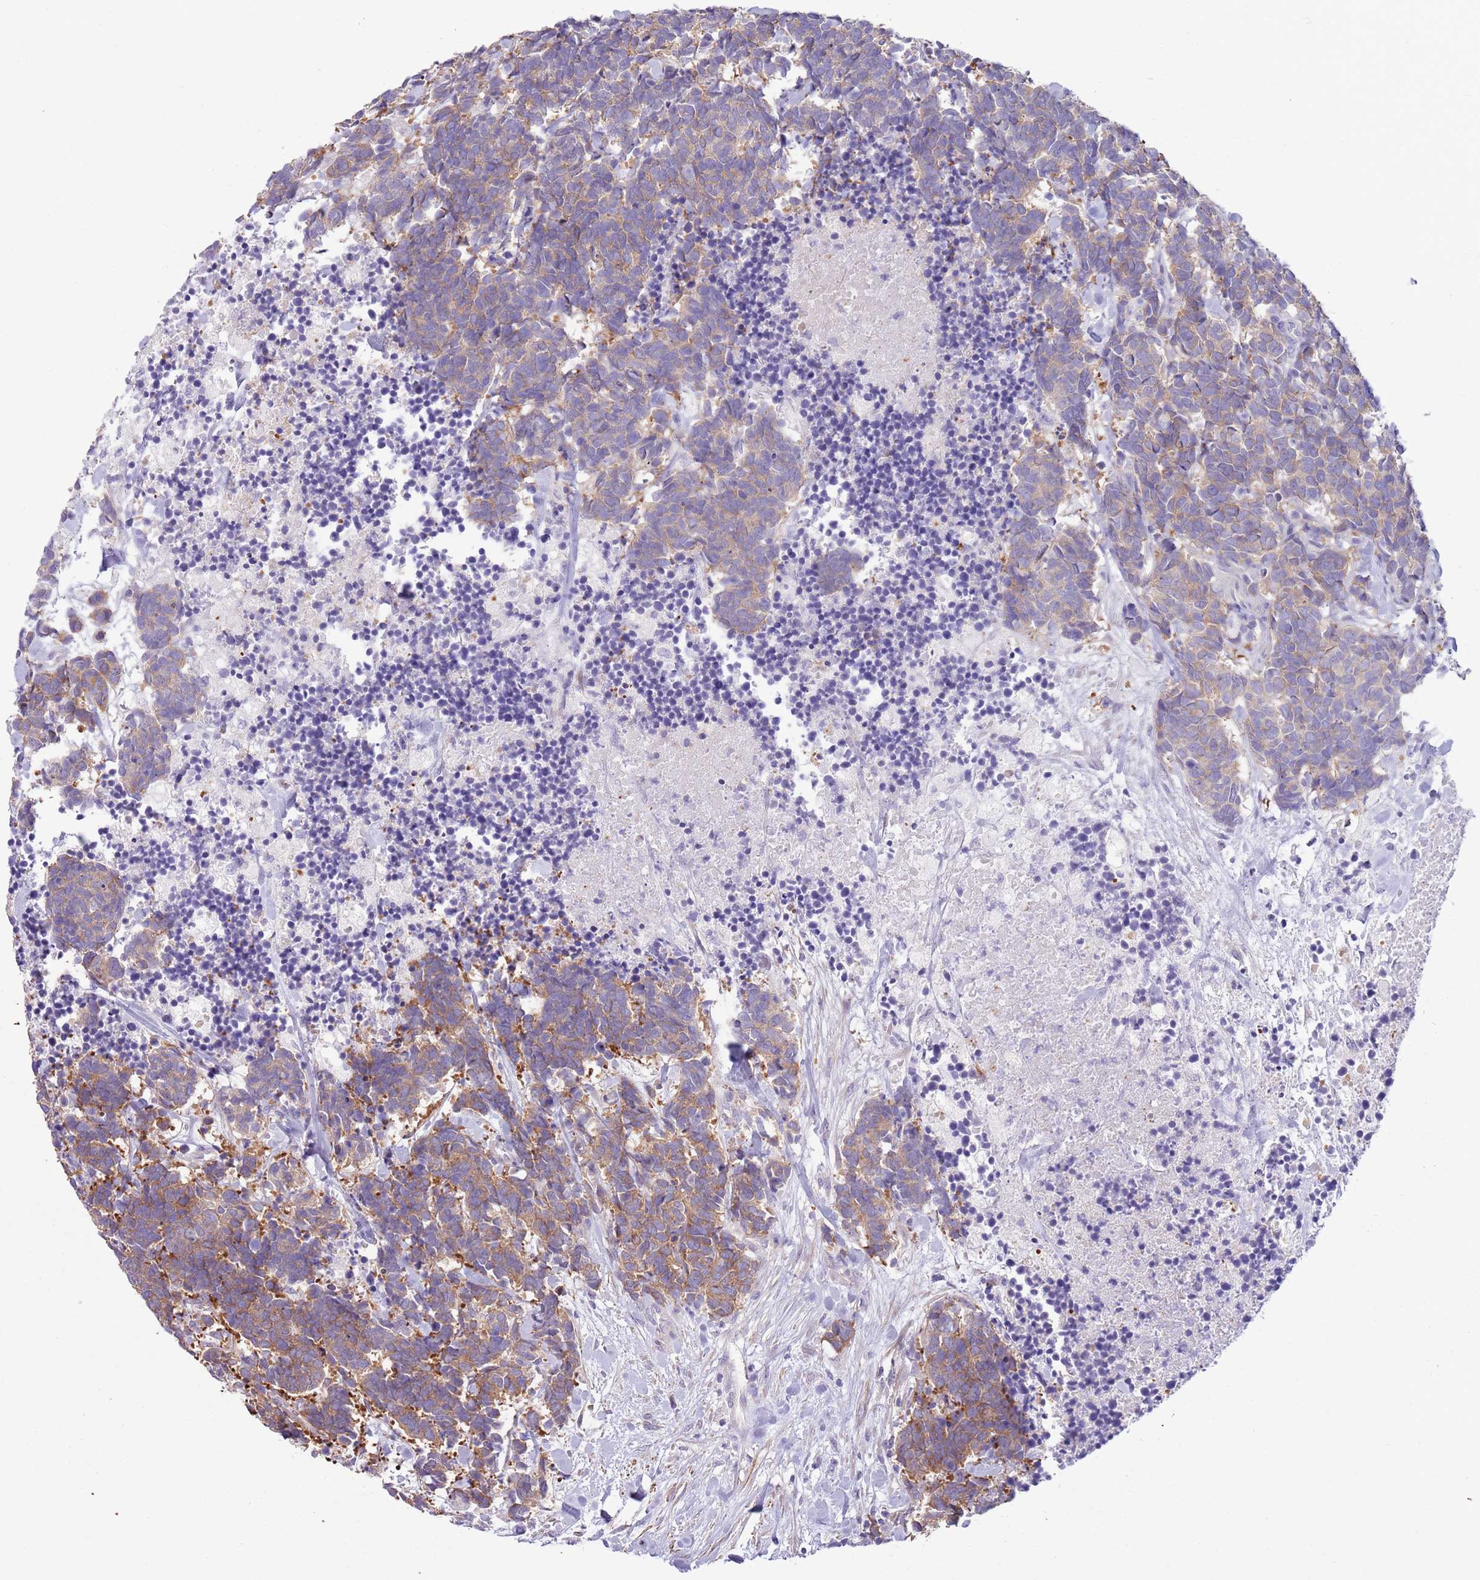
{"staining": {"intensity": "moderate", "quantity": ">75%", "location": "cytoplasmic/membranous"}, "tissue": "carcinoid", "cell_type": "Tumor cells", "image_type": "cancer", "snomed": [{"axis": "morphology", "description": "Carcinoma, NOS"}, {"axis": "morphology", "description": "Carcinoid, malignant, NOS"}, {"axis": "topography", "description": "Prostate"}], "caption": "Carcinoma stained with DAB immunohistochemistry reveals medium levels of moderate cytoplasmic/membranous staining in approximately >75% of tumor cells. Using DAB (3,3'-diaminobenzidine) (brown) and hematoxylin (blue) stains, captured at high magnification using brightfield microscopy.", "gene": "ZC4H2", "patient": {"sex": "male", "age": 57}}